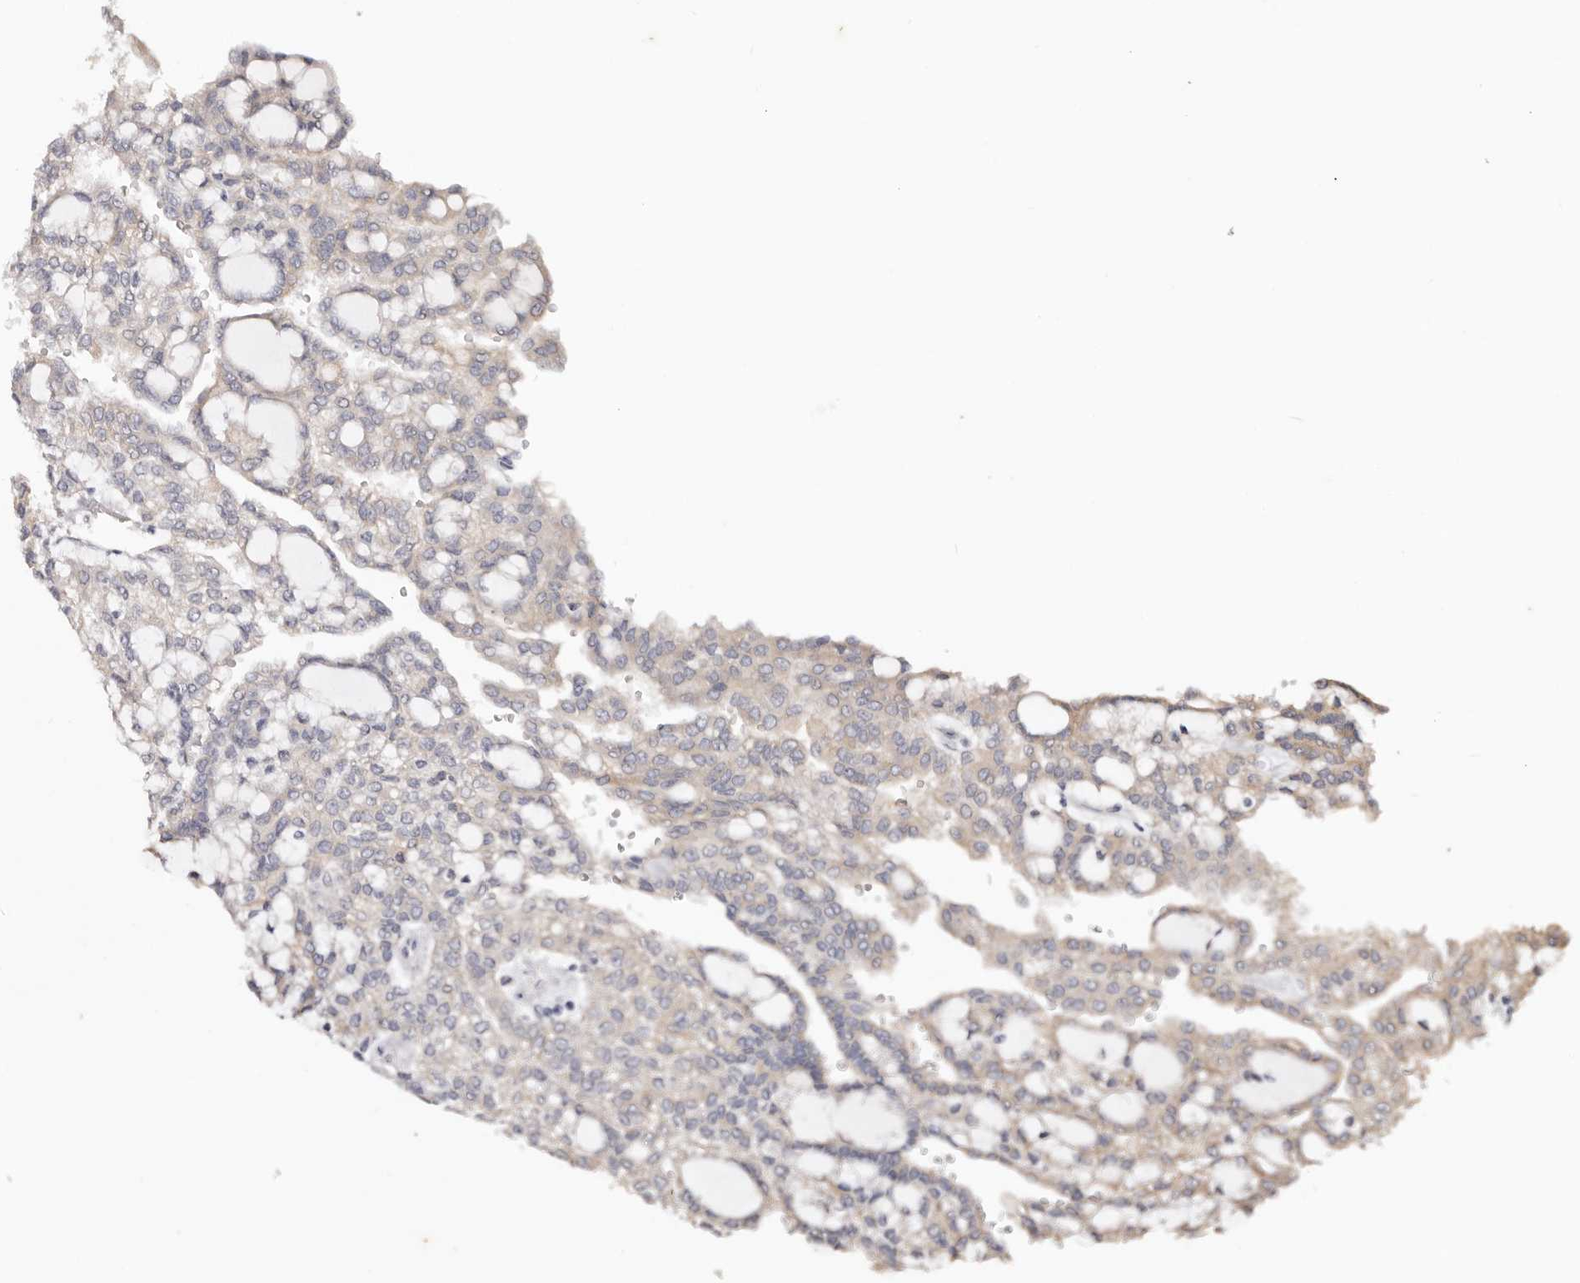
{"staining": {"intensity": "weak", "quantity": "25%-75%", "location": "cytoplasmic/membranous"}, "tissue": "renal cancer", "cell_type": "Tumor cells", "image_type": "cancer", "snomed": [{"axis": "morphology", "description": "Adenocarcinoma, NOS"}, {"axis": "topography", "description": "Kidney"}], "caption": "A histopathology image of renal cancer stained for a protein shows weak cytoplasmic/membranous brown staining in tumor cells.", "gene": "TYW3", "patient": {"sex": "male", "age": 63}}